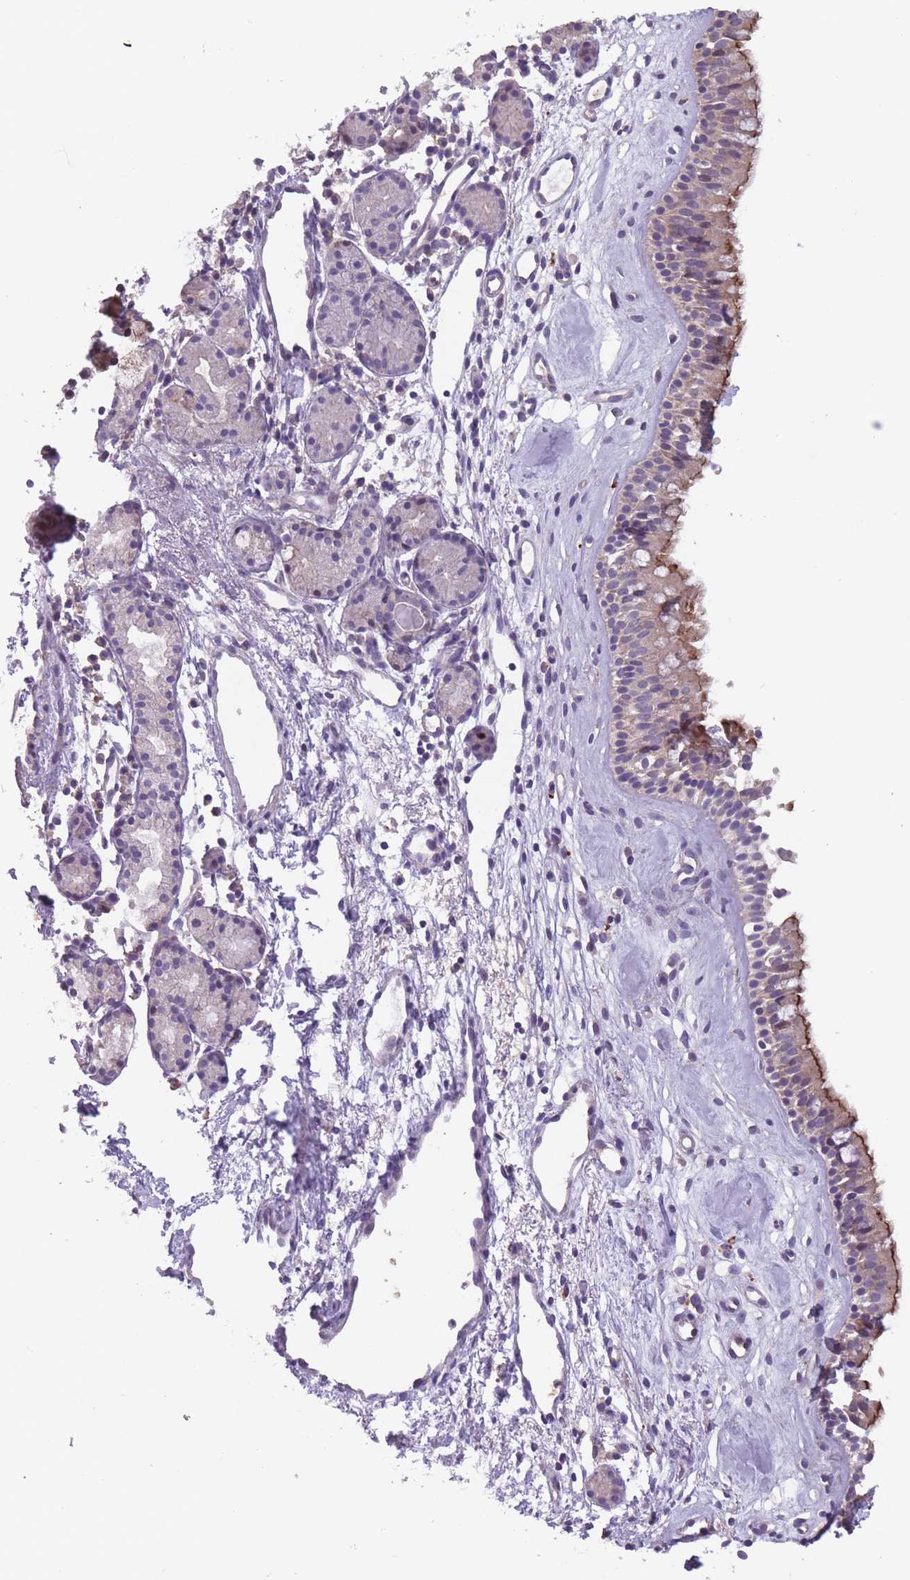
{"staining": {"intensity": "moderate", "quantity": "25%-75%", "location": "cytoplasmic/membranous"}, "tissue": "nasopharynx", "cell_type": "Respiratory epithelial cells", "image_type": "normal", "snomed": [{"axis": "morphology", "description": "Normal tissue, NOS"}, {"axis": "topography", "description": "Nasopharynx"}], "caption": "A brown stain shows moderate cytoplasmic/membranous expression of a protein in respiratory epithelial cells of unremarkable human nasopharynx.", "gene": "ITPKC", "patient": {"sex": "male", "age": 82}}